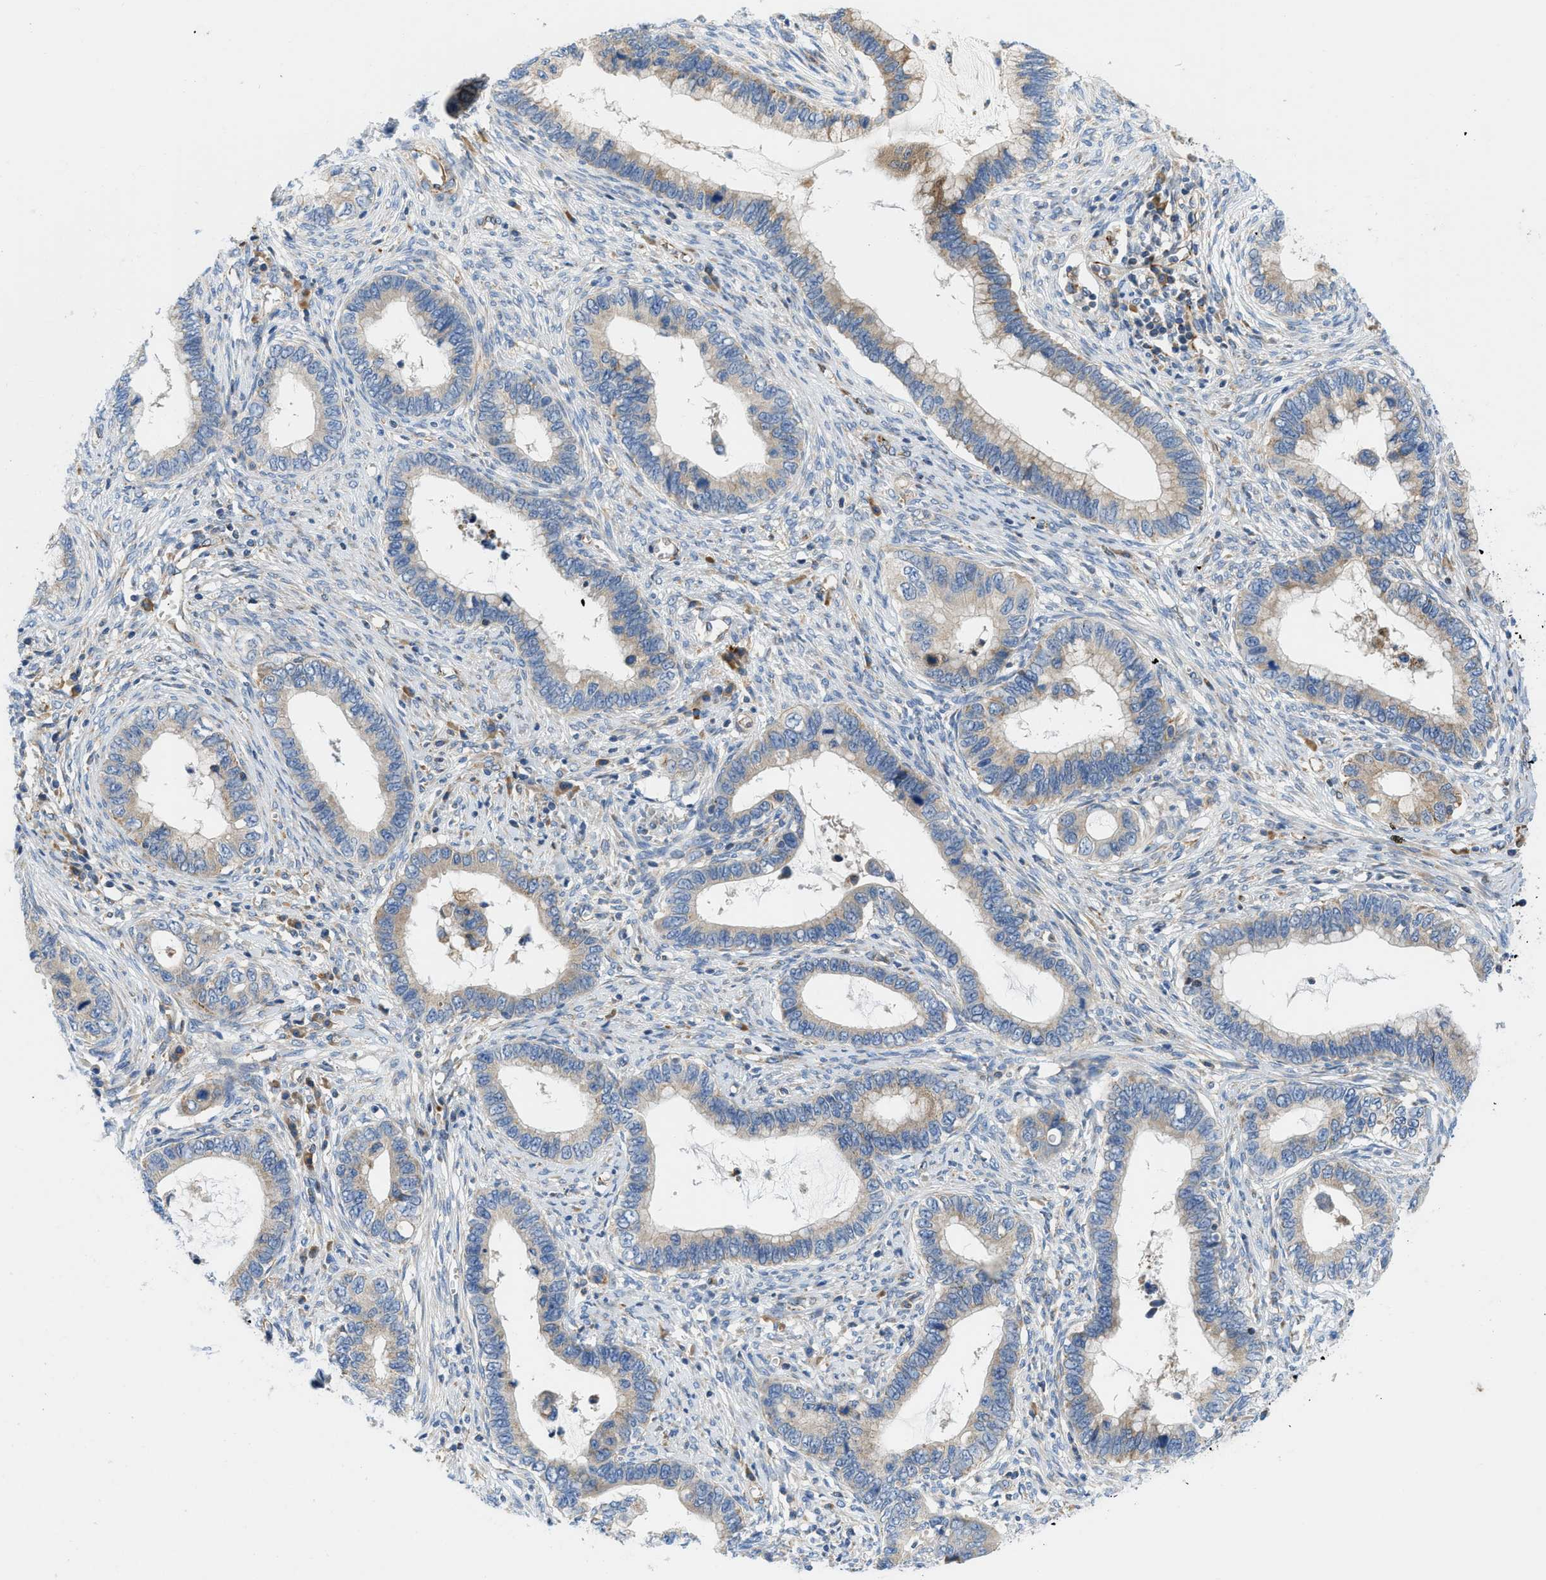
{"staining": {"intensity": "weak", "quantity": "<25%", "location": "cytoplasmic/membranous"}, "tissue": "cervical cancer", "cell_type": "Tumor cells", "image_type": "cancer", "snomed": [{"axis": "morphology", "description": "Adenocarcinoma, NOS"}, {"axis": "topography", "description": "Cervix"}], "caption": "This is an immunohistochemistry histopathology image of human cervical adenocarcinoma. There is no positivity in tumor cells.", "gene": "ZNF831", "patient": {"sex": "female", "age": 44}}